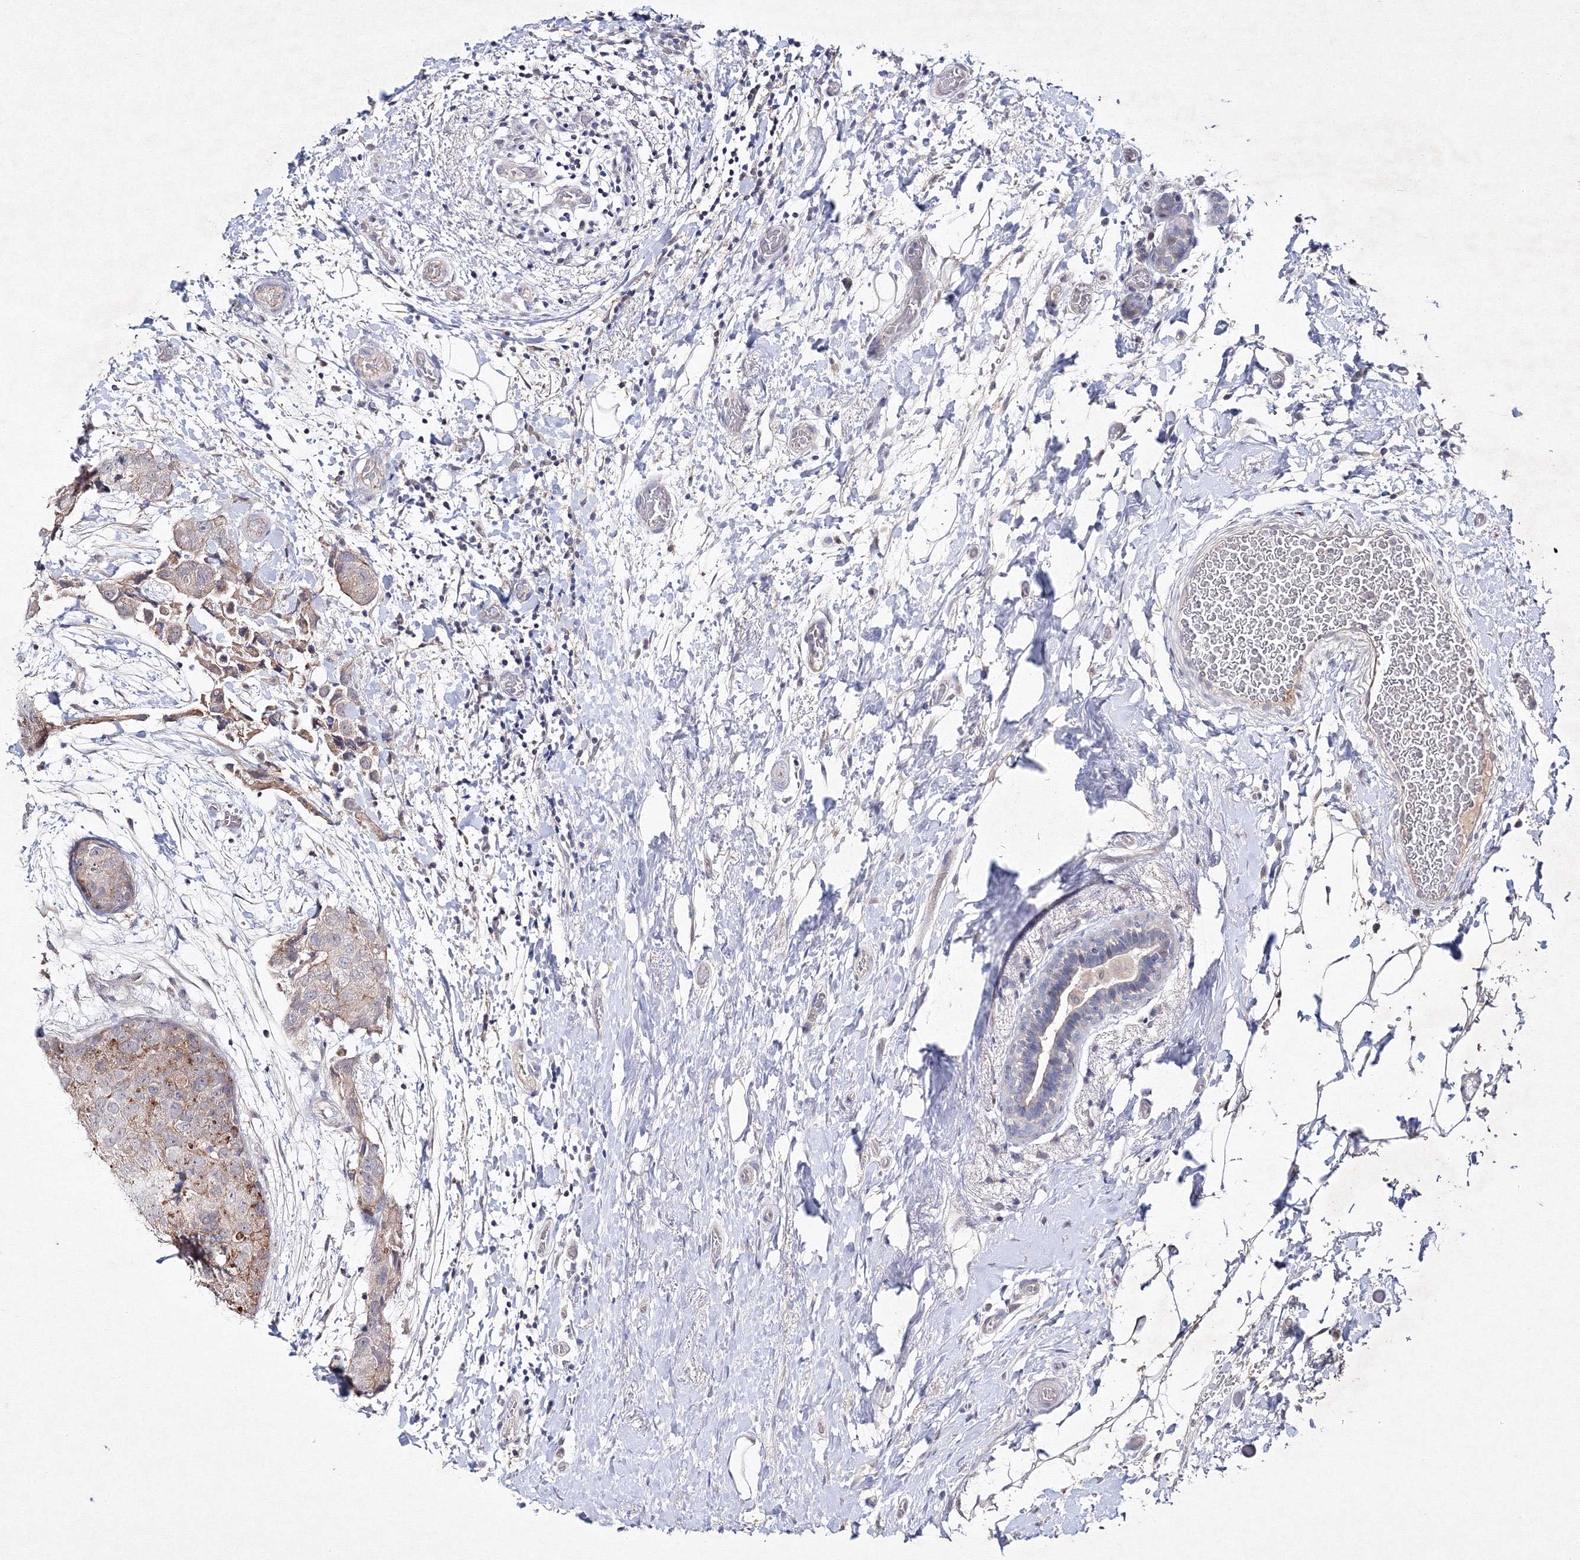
{"staining": {"intensity": "weak", "quantity": "25%-75%", "location": "cytoplasmic/membranous"}, "tissue": "breast cancer", "cell_type": "Tumor cells", "image_type": "cancer", "snomed": [{"axis": "morphology", "description": "Duct carcinoma"}, {"axis": "topography", "description": "Breast"}], "caption": "Breast cancer stained with immunohistochemistry (IHC) exhibits weak cytoplasmic/membranous expression in about 25%-75% of tumor cells.", "gene": "NEU4", "patient": {"sex": "female", "age": 62}}